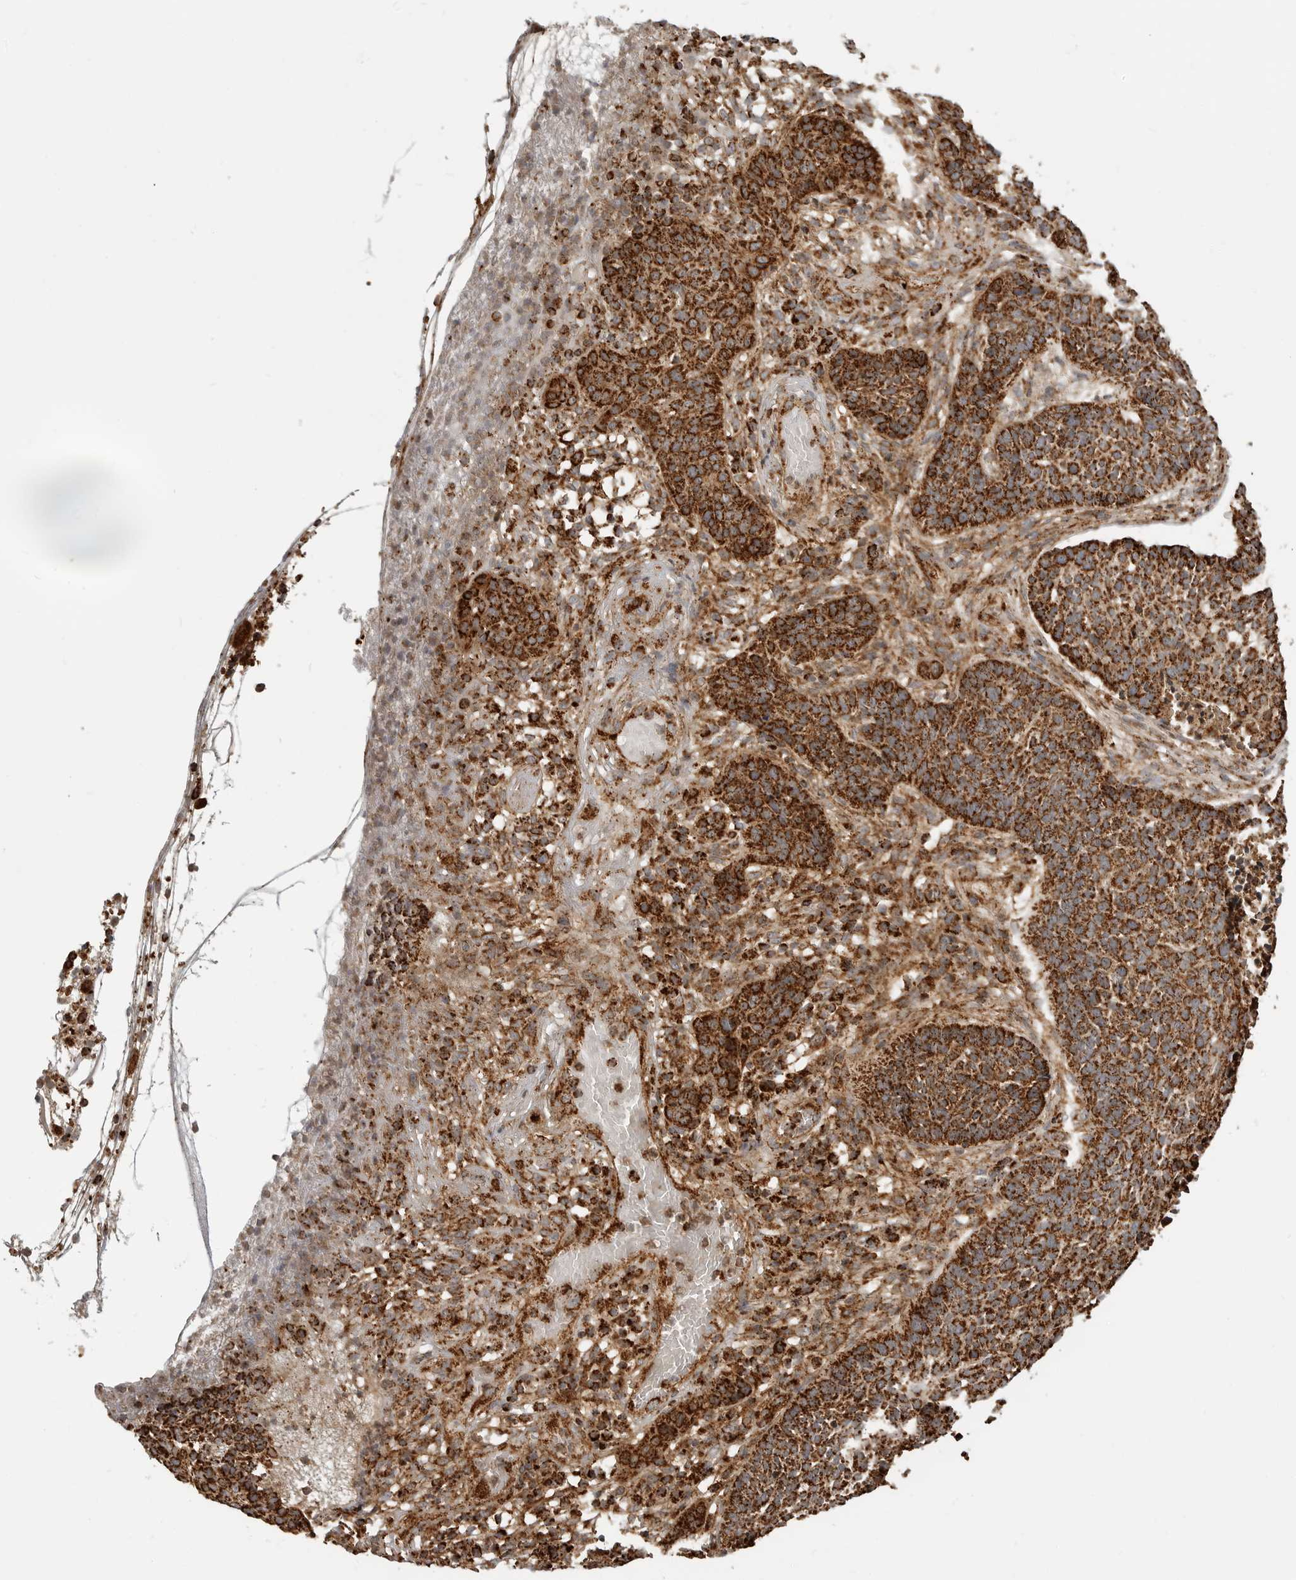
{"staining": {"intensity": "strong", "quantity": ">75%", "location": "cytoplasmic/membranous"}, "tissue": "skin cancer", "cell_type": "Tumor cells", "image_type": "cancer", "snomed": [{"axis": "morphology", "description": "Basal cell carcinoma"}, {"axis": "topography", "description": "Skin"}], "caption": "This photomicrograph exhibits immunohistochemistry (IHC) staining of basal cell carcinoma (skin), with high strong cytoplasmic/membranous expression in about >75% of tumor cells.", "gene": "BMP2K", "patient": {"sex": "male", "age": 85}}